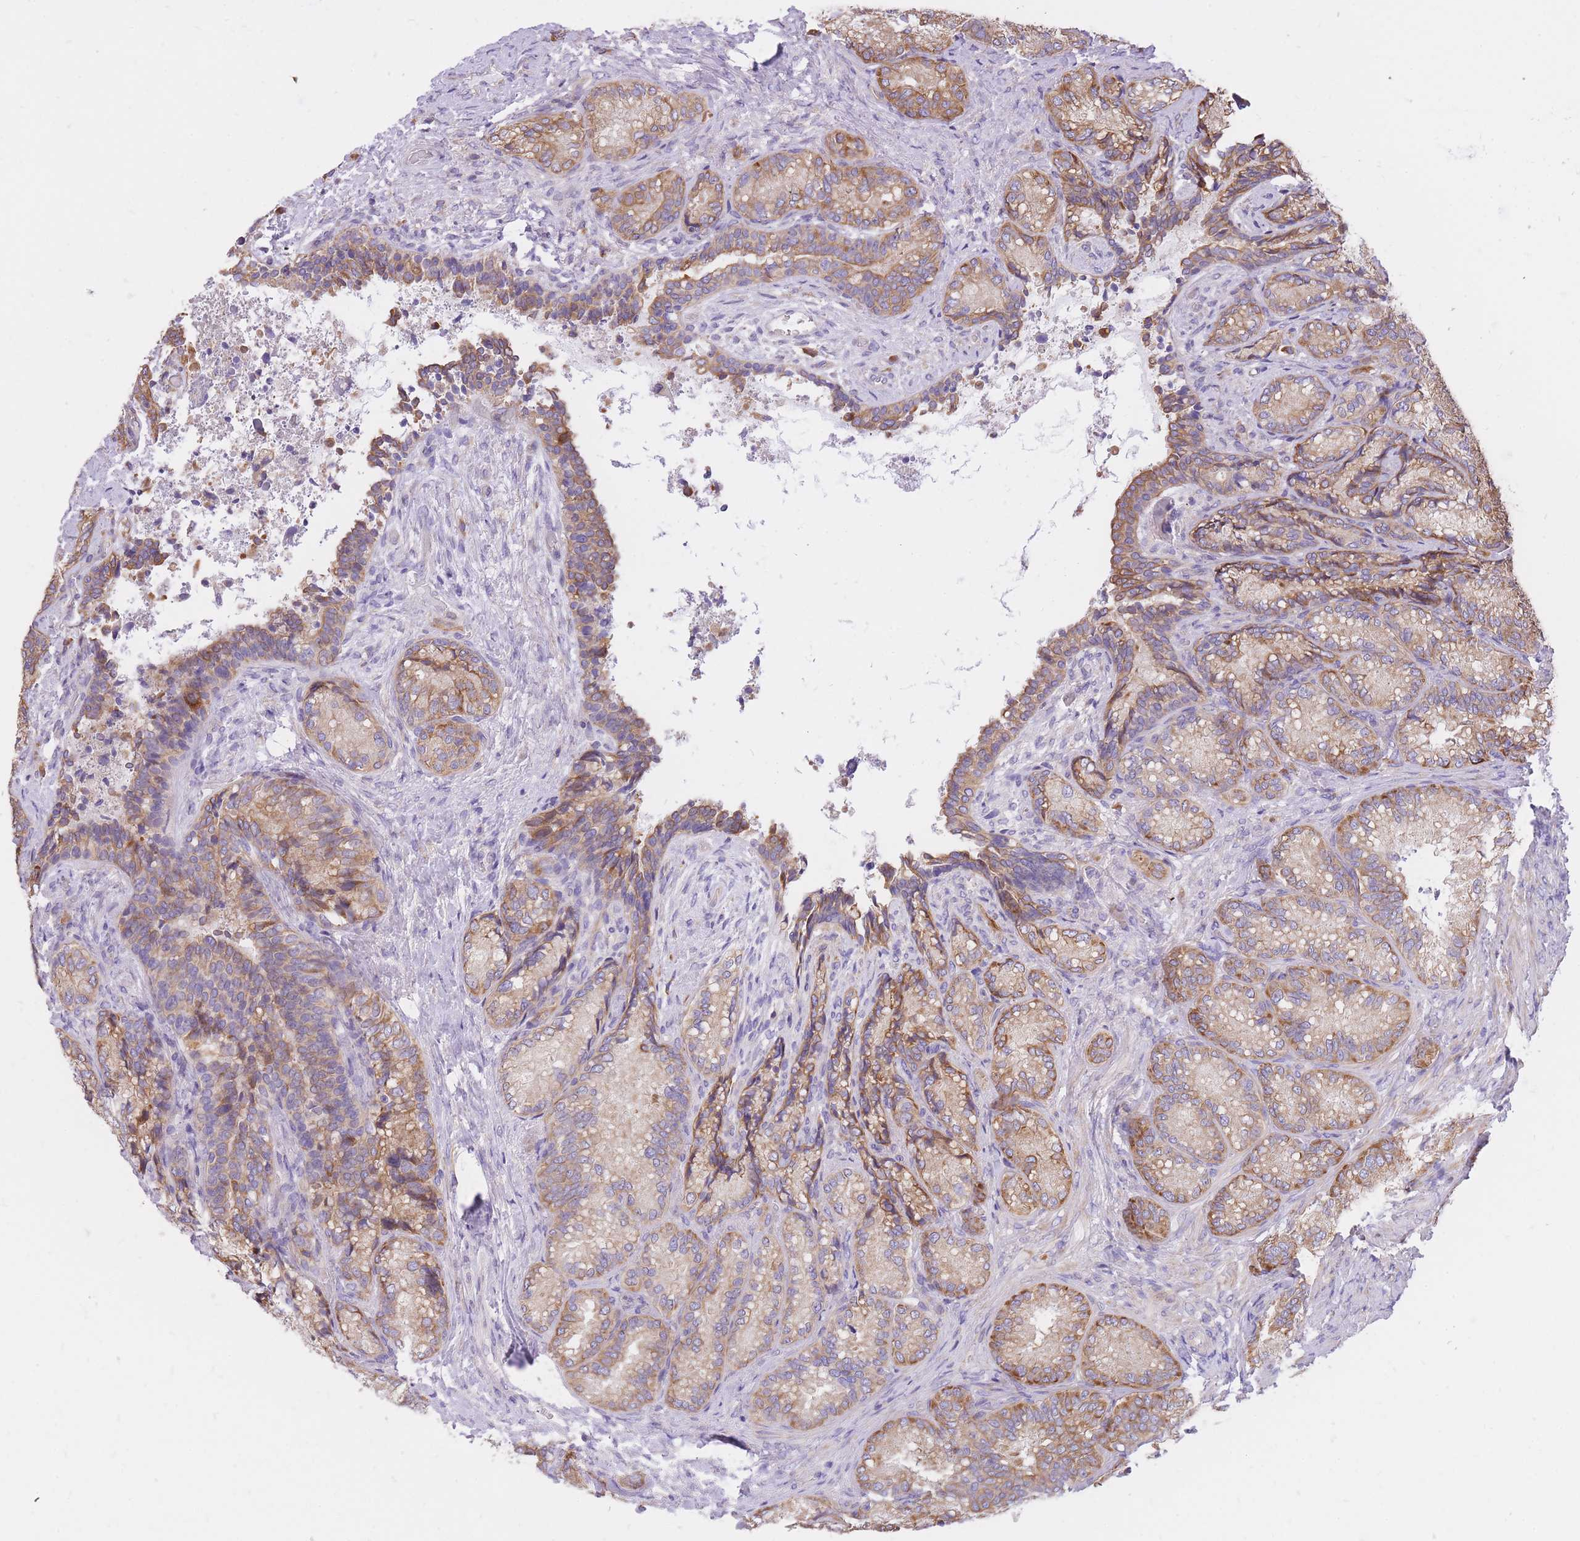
{"staining": {"intensity": "moderate", "quantity": ">75%", "location": "cytoplasmic/membranous"}, "tissue": "seminal vesicle", "cell_type": "Glandular cells", "image_type": "normal", "snomed": [{"axis": "morphology", "description": "Normal tissue, NOS"}, {"axis": "topography", "description": "Seminal veicle"}], "caption": "This histopathology image demonstrates unremarkable seminal vesicle stained with immunohistochemistry (IHC) to label a protein in brown. The cytoplasmic/membranous of glandular cells show moderate positivity for the protein. Nuclei are counter-stained blue.", "gene": "GBP7", "patient": {"sex": "male", "age": 58}}